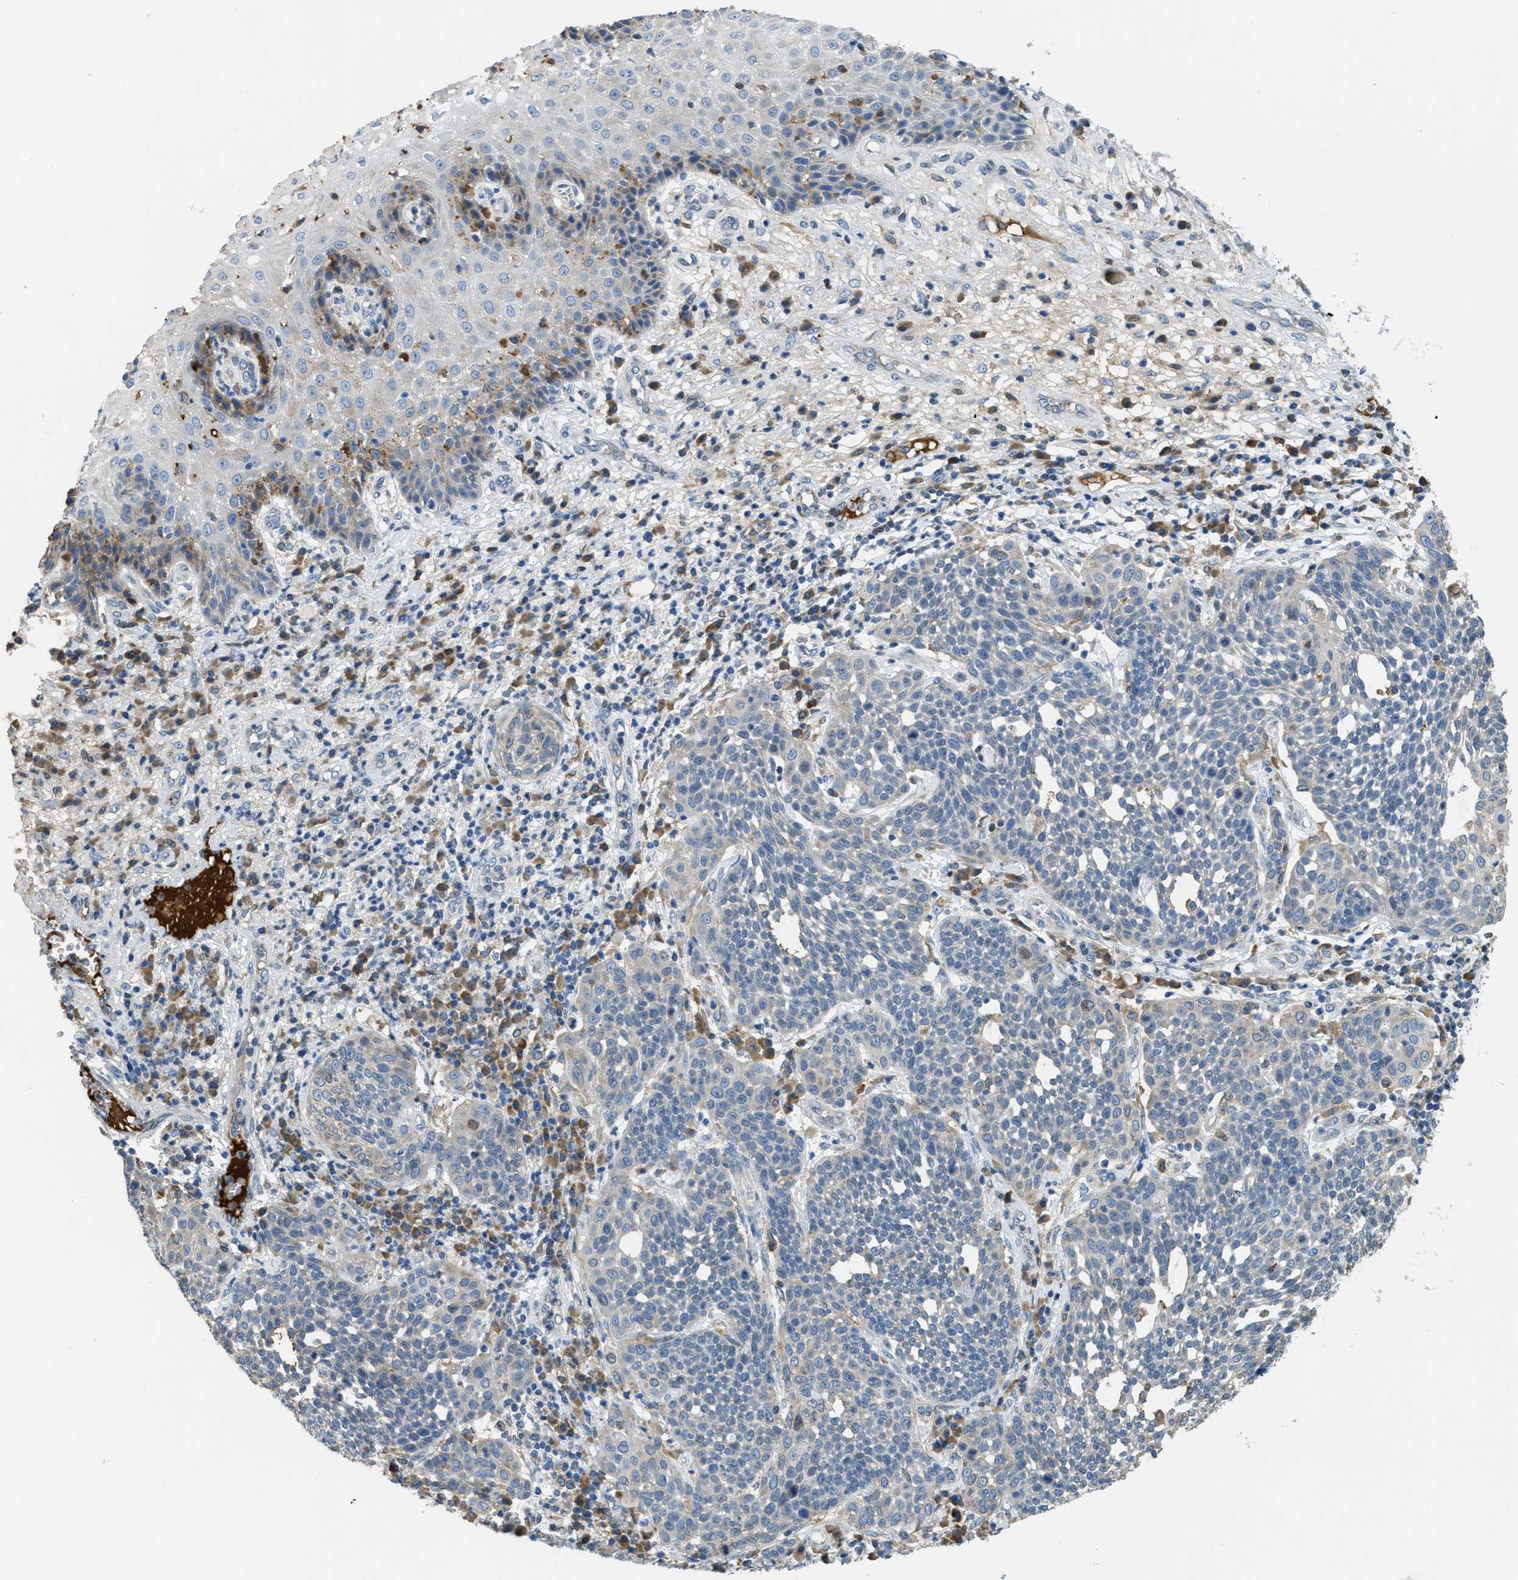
{"staining": {"intensity": "negative", "quantity": "none", "location": "none"}, "tissue": "cervical cancer", "cell_type": "Tumor cells", "image_type": "cancer", "snomed": [{"axis": "morphology", "description": "Squamous cell carcinoma, NOS"}, {"axis": "topography", "description": "Cervix"}], "caption": "Cervical squamous cell carcinoma stained for a protein using IHC demonstrates no positivity tumor cells.", "gene": "MPDU1", "patient": {"sex": "female", "age": 34}}